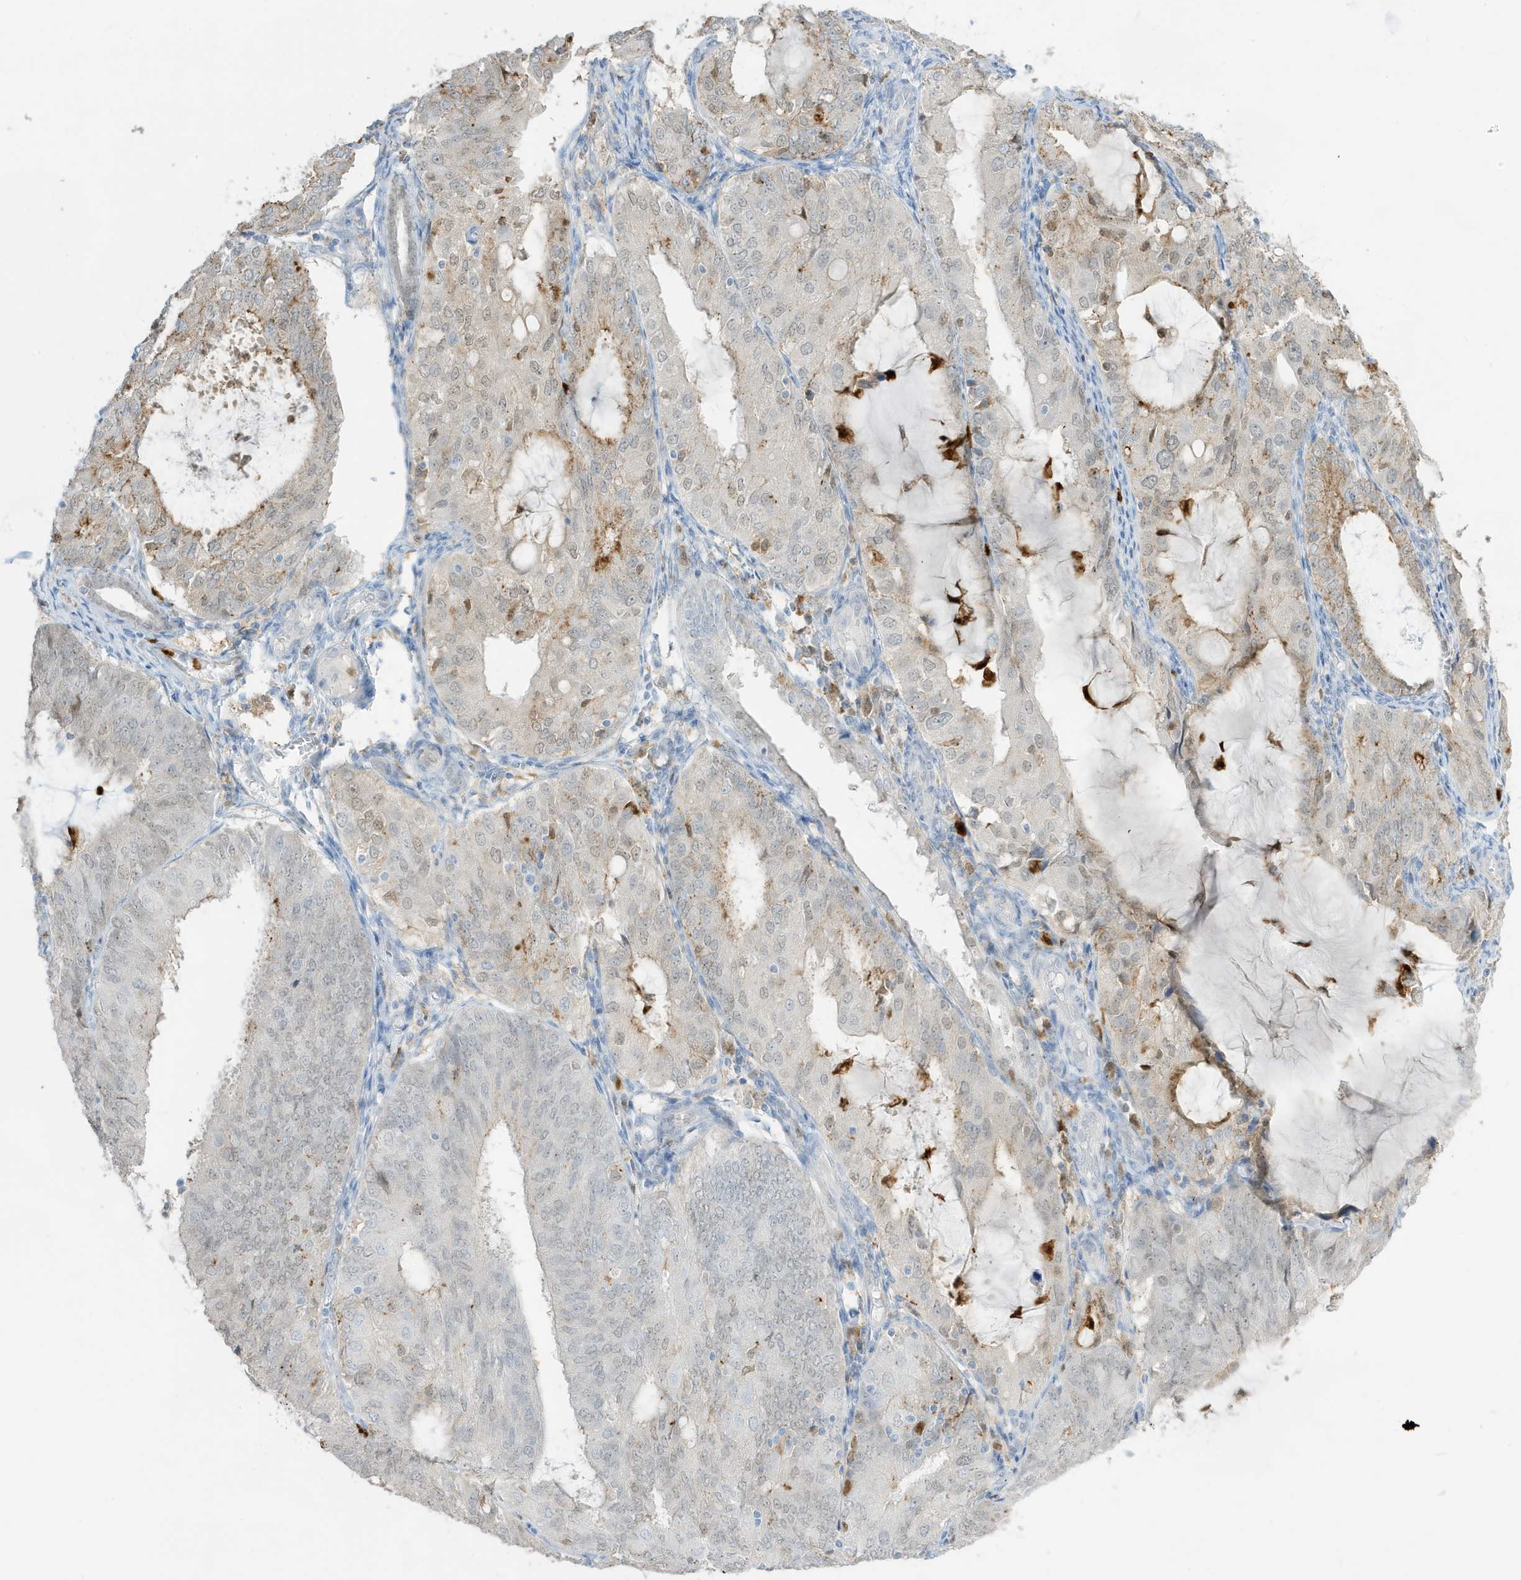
{"staining": {"intensity": "negative", "quantity": "none", "location": "none"}, "tissue": "endometrial cancer", "cell_type": "Tumor cells", "image_type": "cancer", "snomed": [{"axis": "morphology", "description": "Adenocarcinoma, NOS"}, {"axis": "topography", "description": "Endometrium"}], "caption": "The IHC image has no significant staining in tumor cells of endometrial cancer tissue.", "gene": "GCA", "patient": {"sex": "female", "age": 81}}